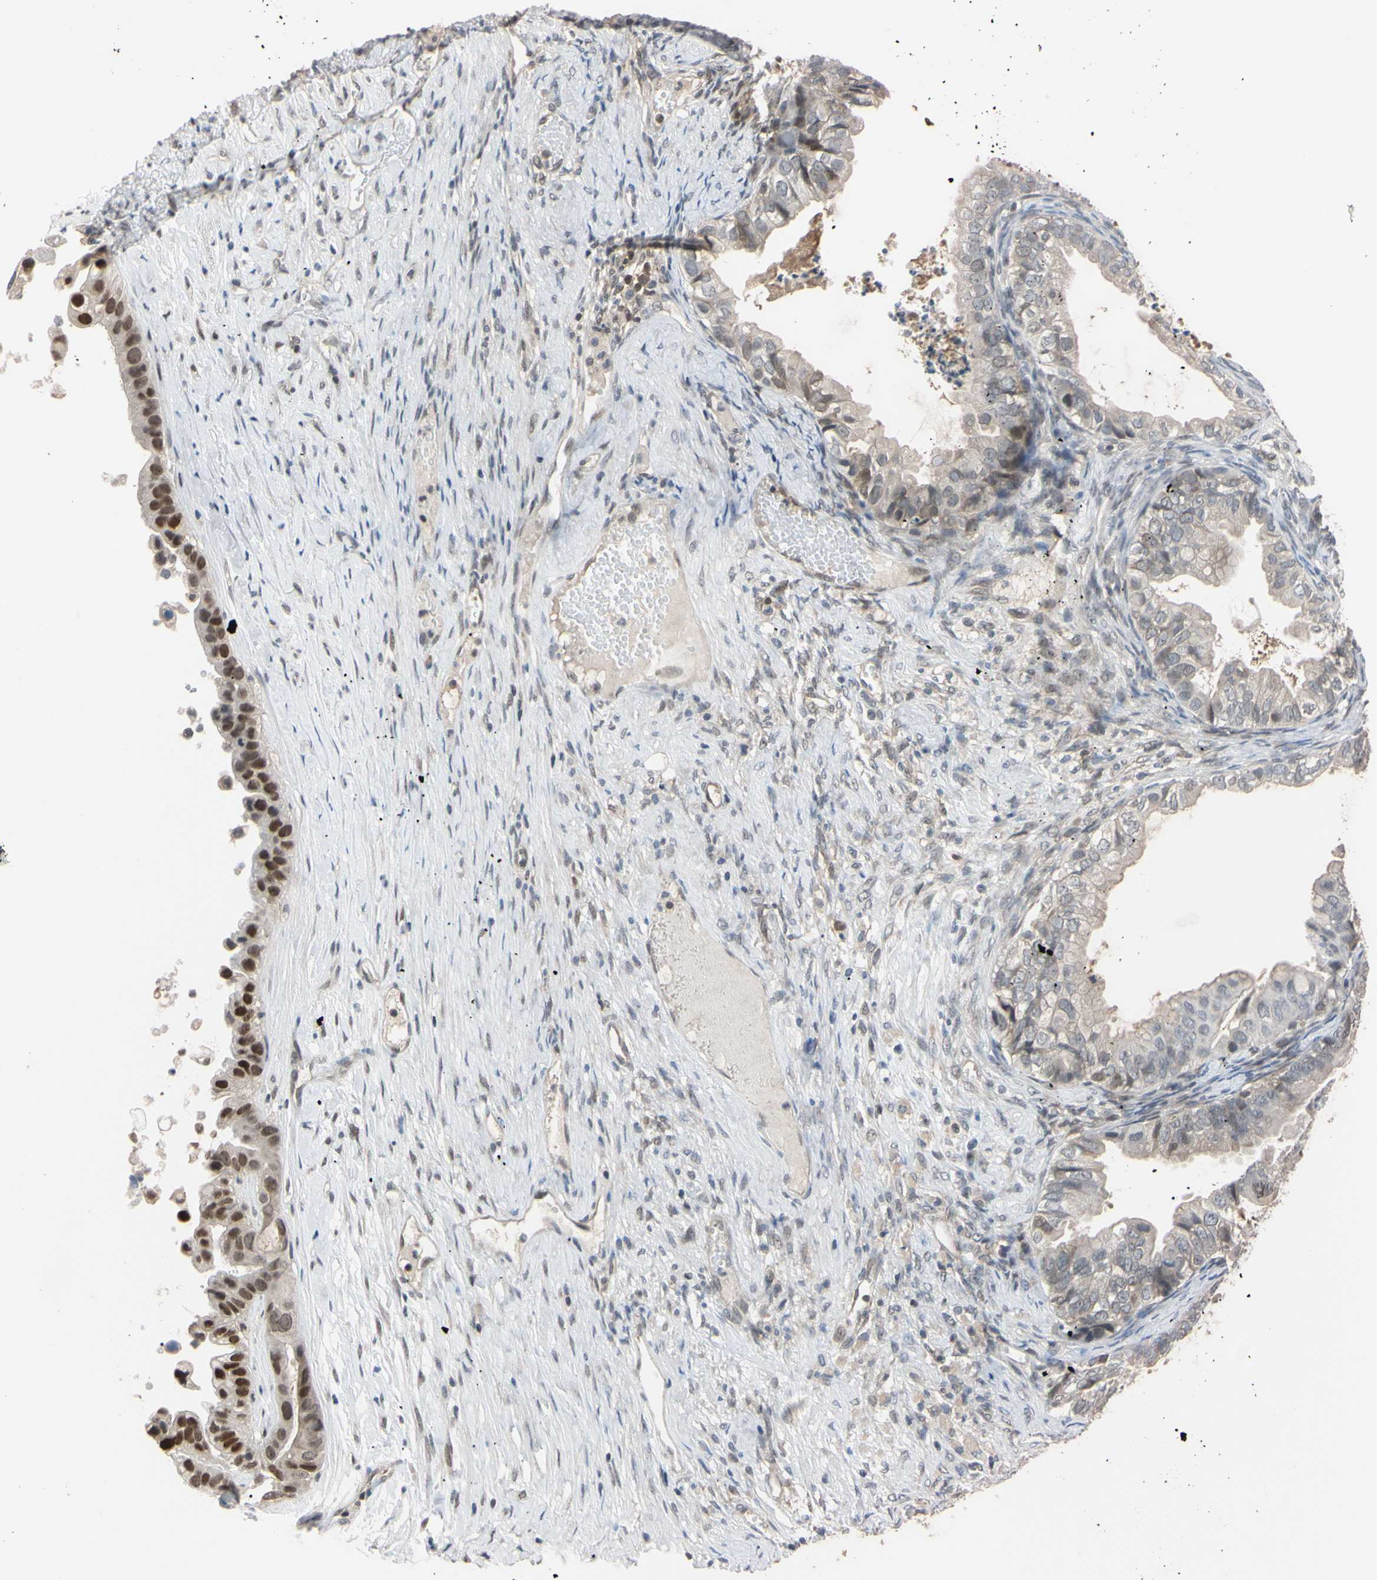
{"staining": {"intensity": "moderate", "quantity": "25%-75%", "location": "nuclear"}, "tissue": "ovarian cancer", "cell_type": "Tumor cells", "image_type": "cancer", "snomed": [{"axis": "morphology", "description": "Cystadenocarcinoma, mucinous, NOS"}, {"axis": "topography", "description": "Ovary"}], "caption": "Protein expression analysis of human mucinous cystadenocarcinoma (ovarian) reveals moderate nuclear staining in about 25%-75% of tumor cells.", "gene": "UBE2I", "patient": {"sex": "female", "age": 80}}